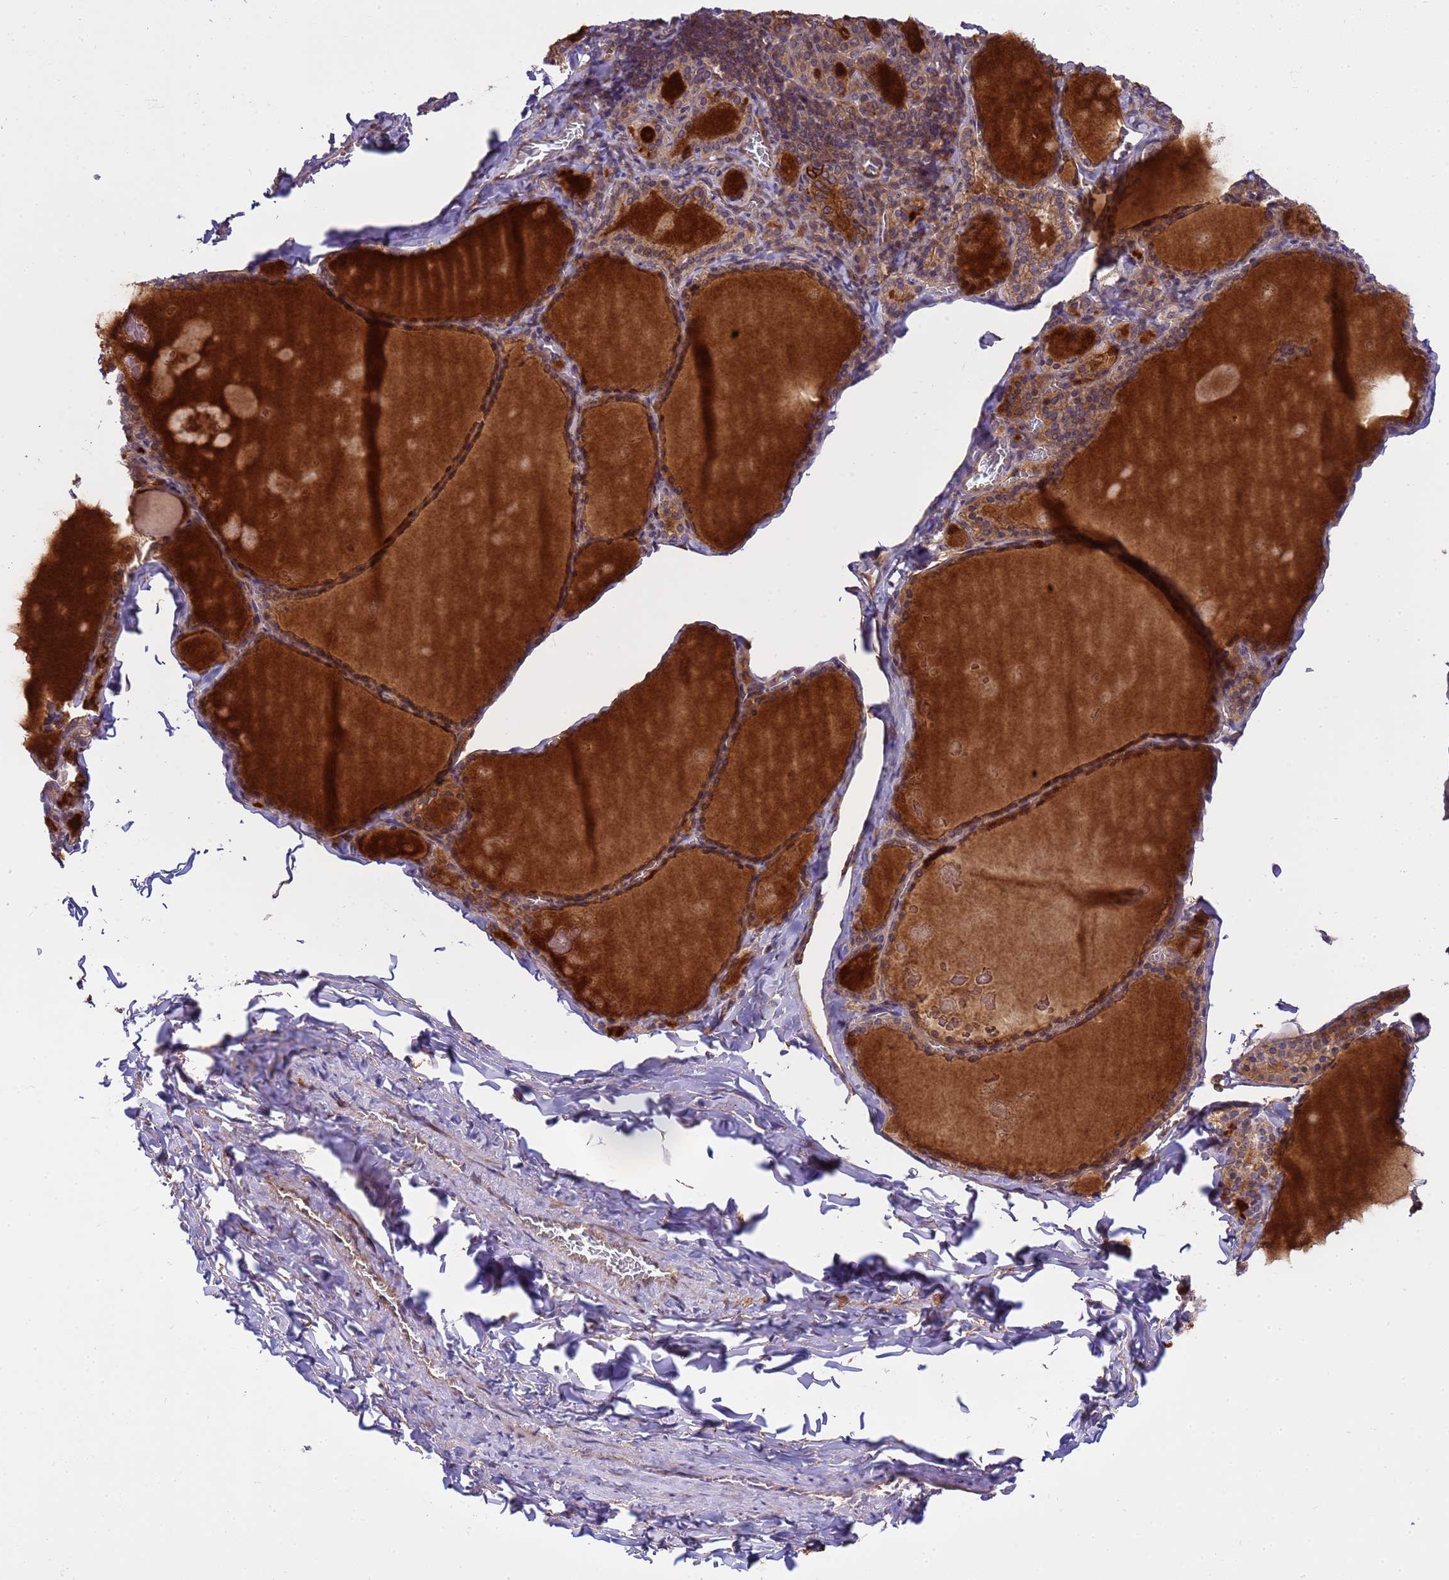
{"staining": {"intensity": "moderate", "quantity": ">75%", "location": "cytoplasmic/membranous"}, "tissue": "thyroid gland", "cell_type": "Glandular cells", "image_type": "normal", "snomed": [{"axis": "morphology", "description": "Normal tissue, NOS"}, {"axis": "topography", "description": "Thyroid gland"}], "caption": "The immunohistochemical stain labels moderate cytoplasmic/membranous staining in glandular cells of unremarkable thyroid gland.", "gene": "SMCO3", "patient": {"sex": "male", "age": 56}}